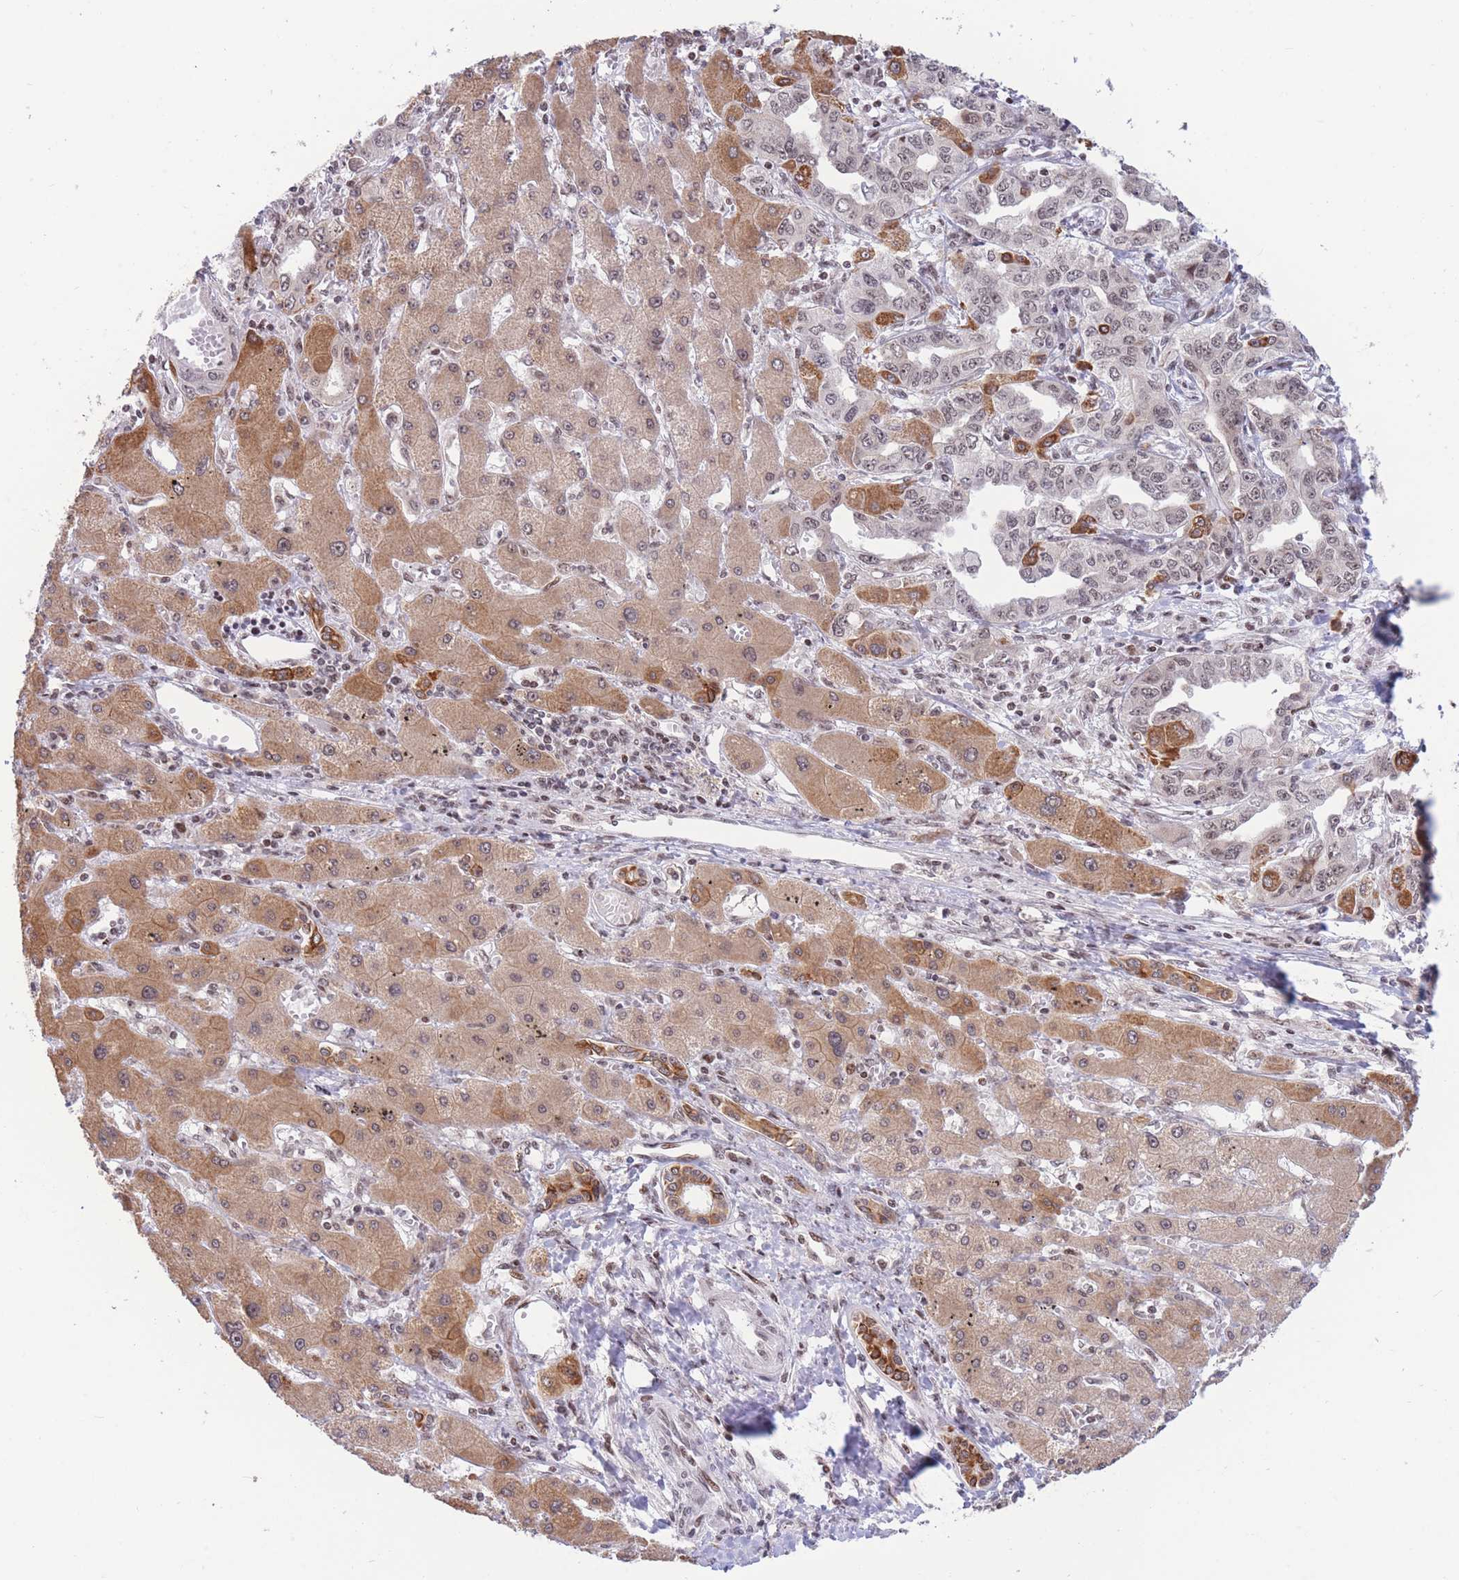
{"staining": {"intensity": "moderate", "quantity": ">75%", "location": "cytoplasmic/membranous,nuclear"}, "tissue": "liver cancer", "cell_type": "Tumor cells", "image_type": "cancer", "snomed": [{"axis": "morphology", "description": "Cholangiocarcinoma"}, {"axis": "topography", "description": "Liver"}], "caption": "A brown stain labels moderate cytoplasmic/membranous and nuclear positivity of a protein in liver cancer tumor cells.", "gene": "TARBP2", "patient": {"sex": "male", "age": 59}}